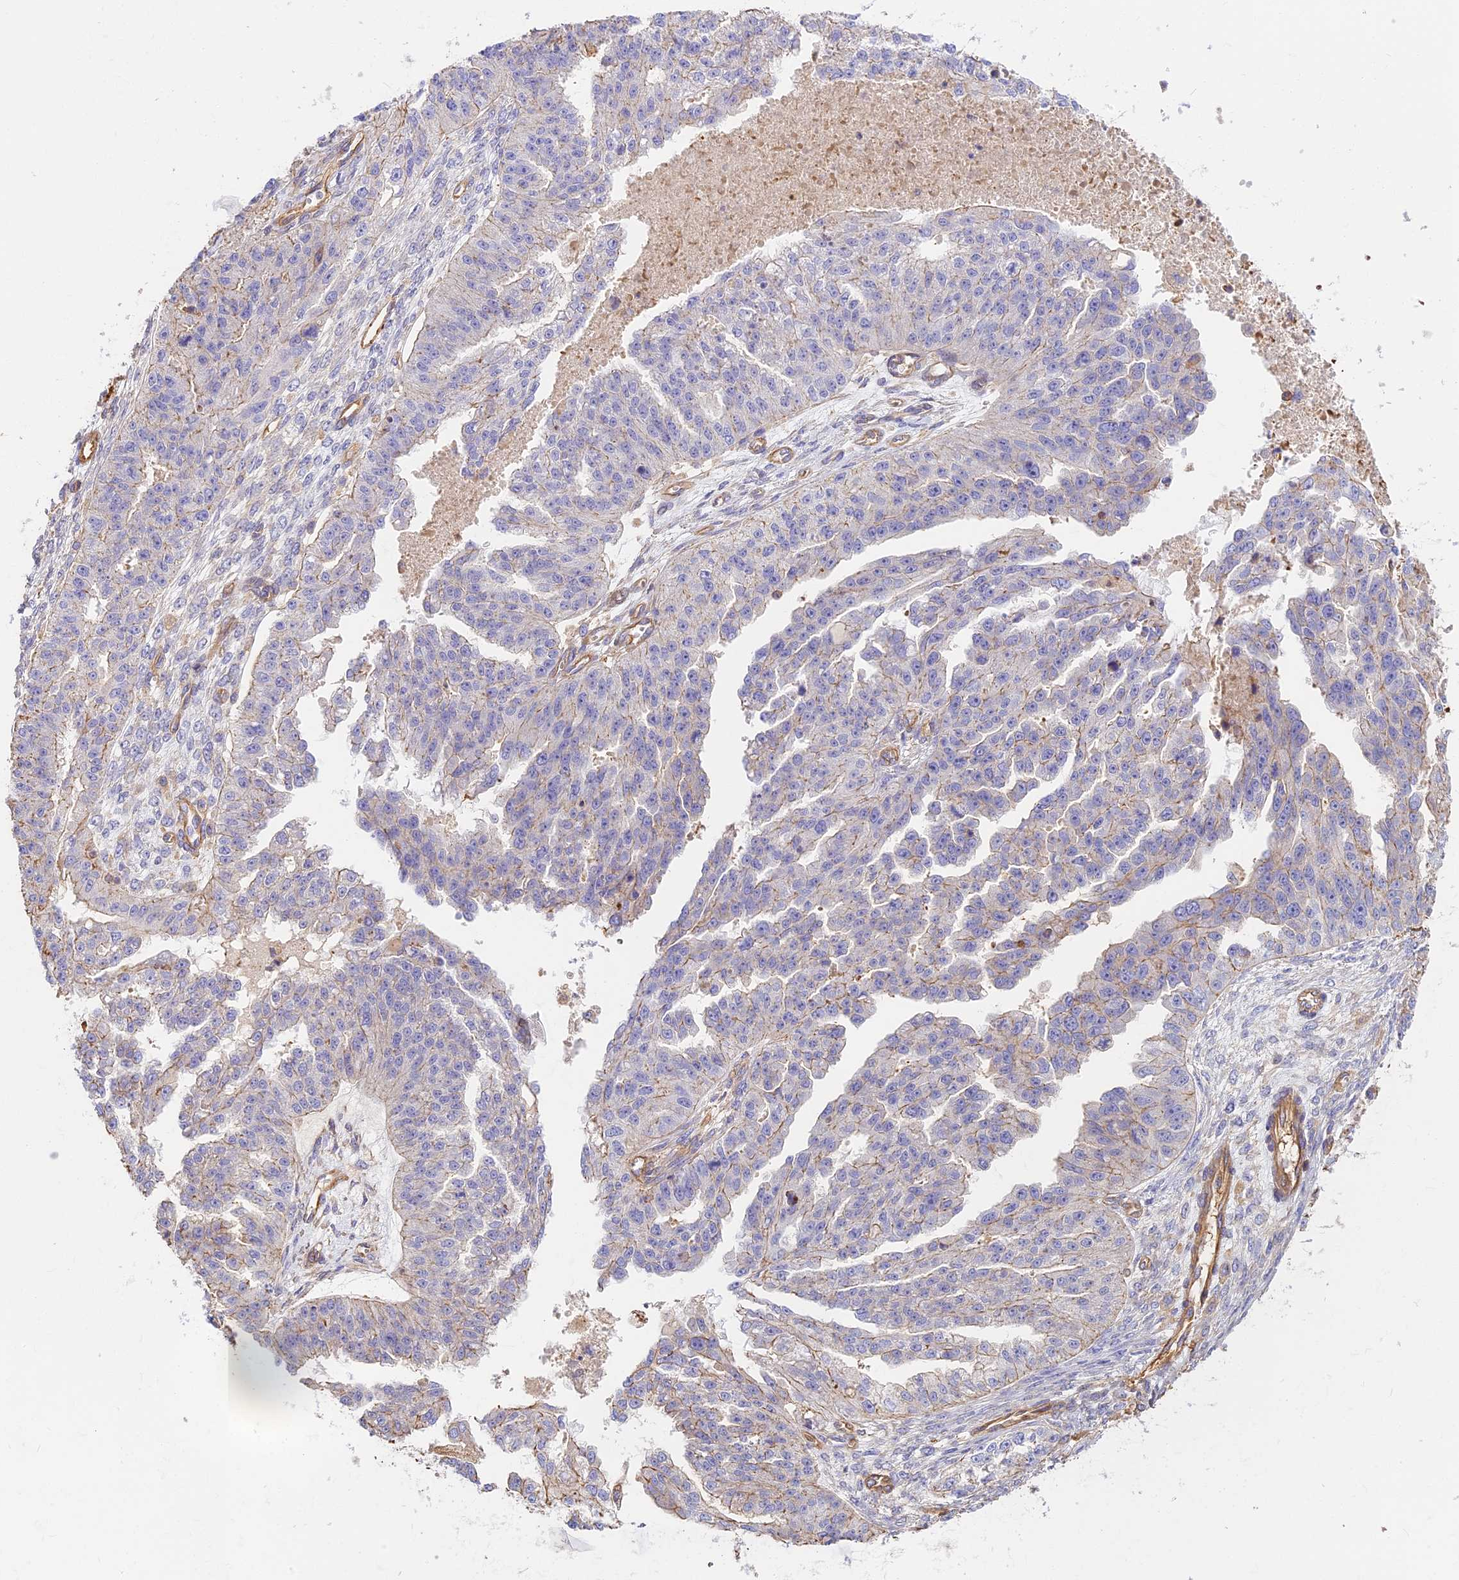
{"staining": {"intensity": "negative", "quantity": "none", "location": "none"}, "tissue": "ovarian cancer", "cell_type": "Tumor cells", "image_type": "cancer", "snomed": [{"axis": "morphology", "description": "Cystadenocarcinoma, serous, NOS"}, {"axis": "topography", "description": "Ovary"}], "caption": "High power microscopy photomicrograph of an IHC histopathology image of ovarian serous cystadenocarcinoma, revealing no significant positivity in tumor cells.", "gene": "VPS18", "patient": {"sex": "female", "age": 58}}